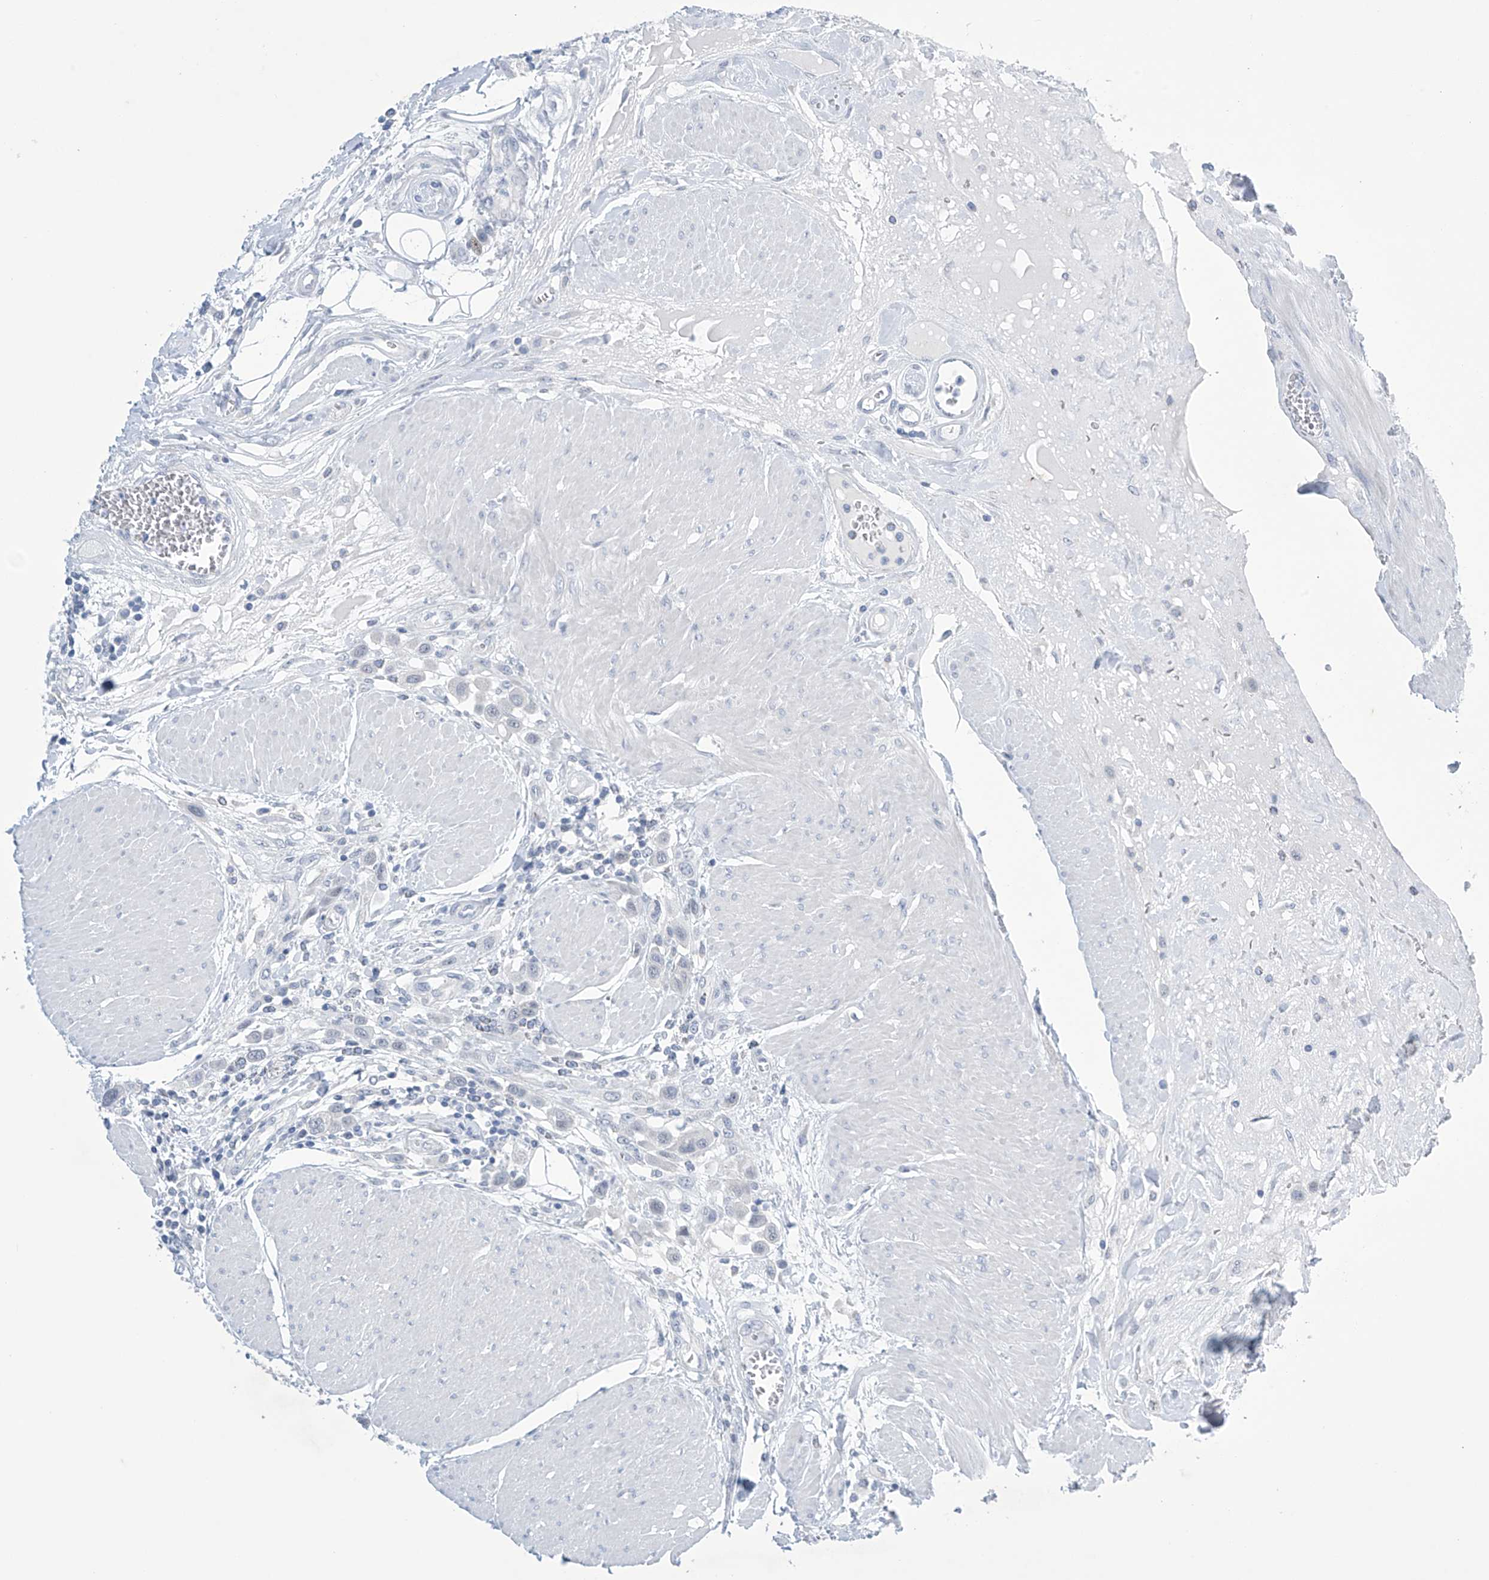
{"staining": {"intensity": "negative", "quantity": "none", "location": "none"}, "tissue": "urothelial cancer", "cell_type": "Tumor cells", "image_type": "cancer", "snomed": [{"axis": "morphology", "description": "Urothelial carcinoma, High grade"}, {"axis": "topography", "description": "Urinary bladder"}], "caption": "Histopathology image shows no protein positivity in tumor cells of urothelial cancer tissue. Nuclei are stained in blue.", "gene": "SLC35A5", "patient": {"sex": "male", "age": 50}}